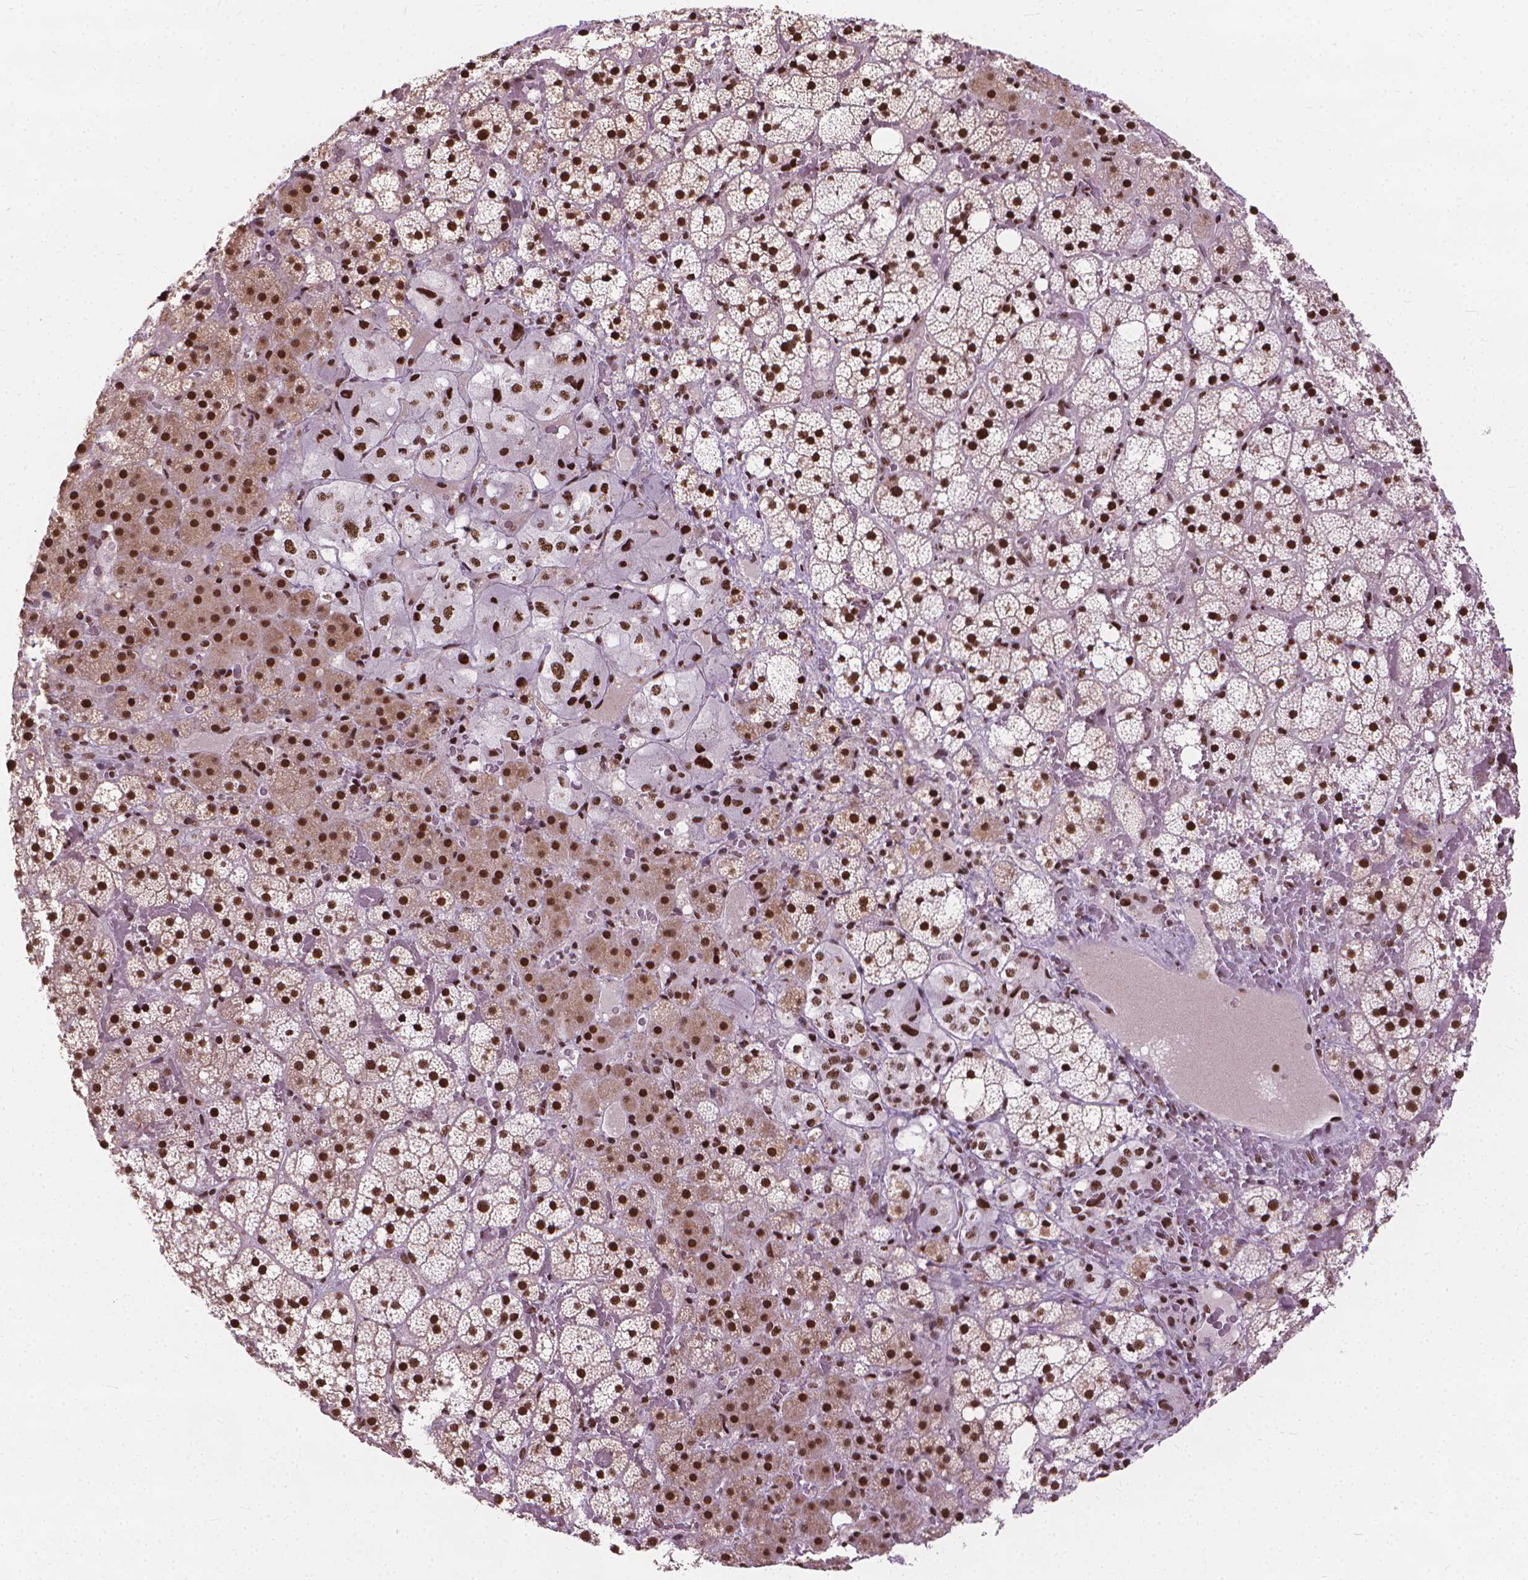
{"staining": {"intensity": "strong", "quantity": ">75%", "location": "nuclear"}, "tissue": "adrenal gland", "cell_type": "Glandular cells", "image_type": "normal", "snomed": [{"axis": "morphology", "description": "Normal tissue, NOS"}, {"axis": "topography", "description": "Adrenal gland"}], "caption": "This micrograph shows IHC staining of normal human adrenal gland, with high strong nuclear expression in about >75% of glandular cells.", "gene": "AKAP8", "patient": {"sex": "male", "age": 53}}